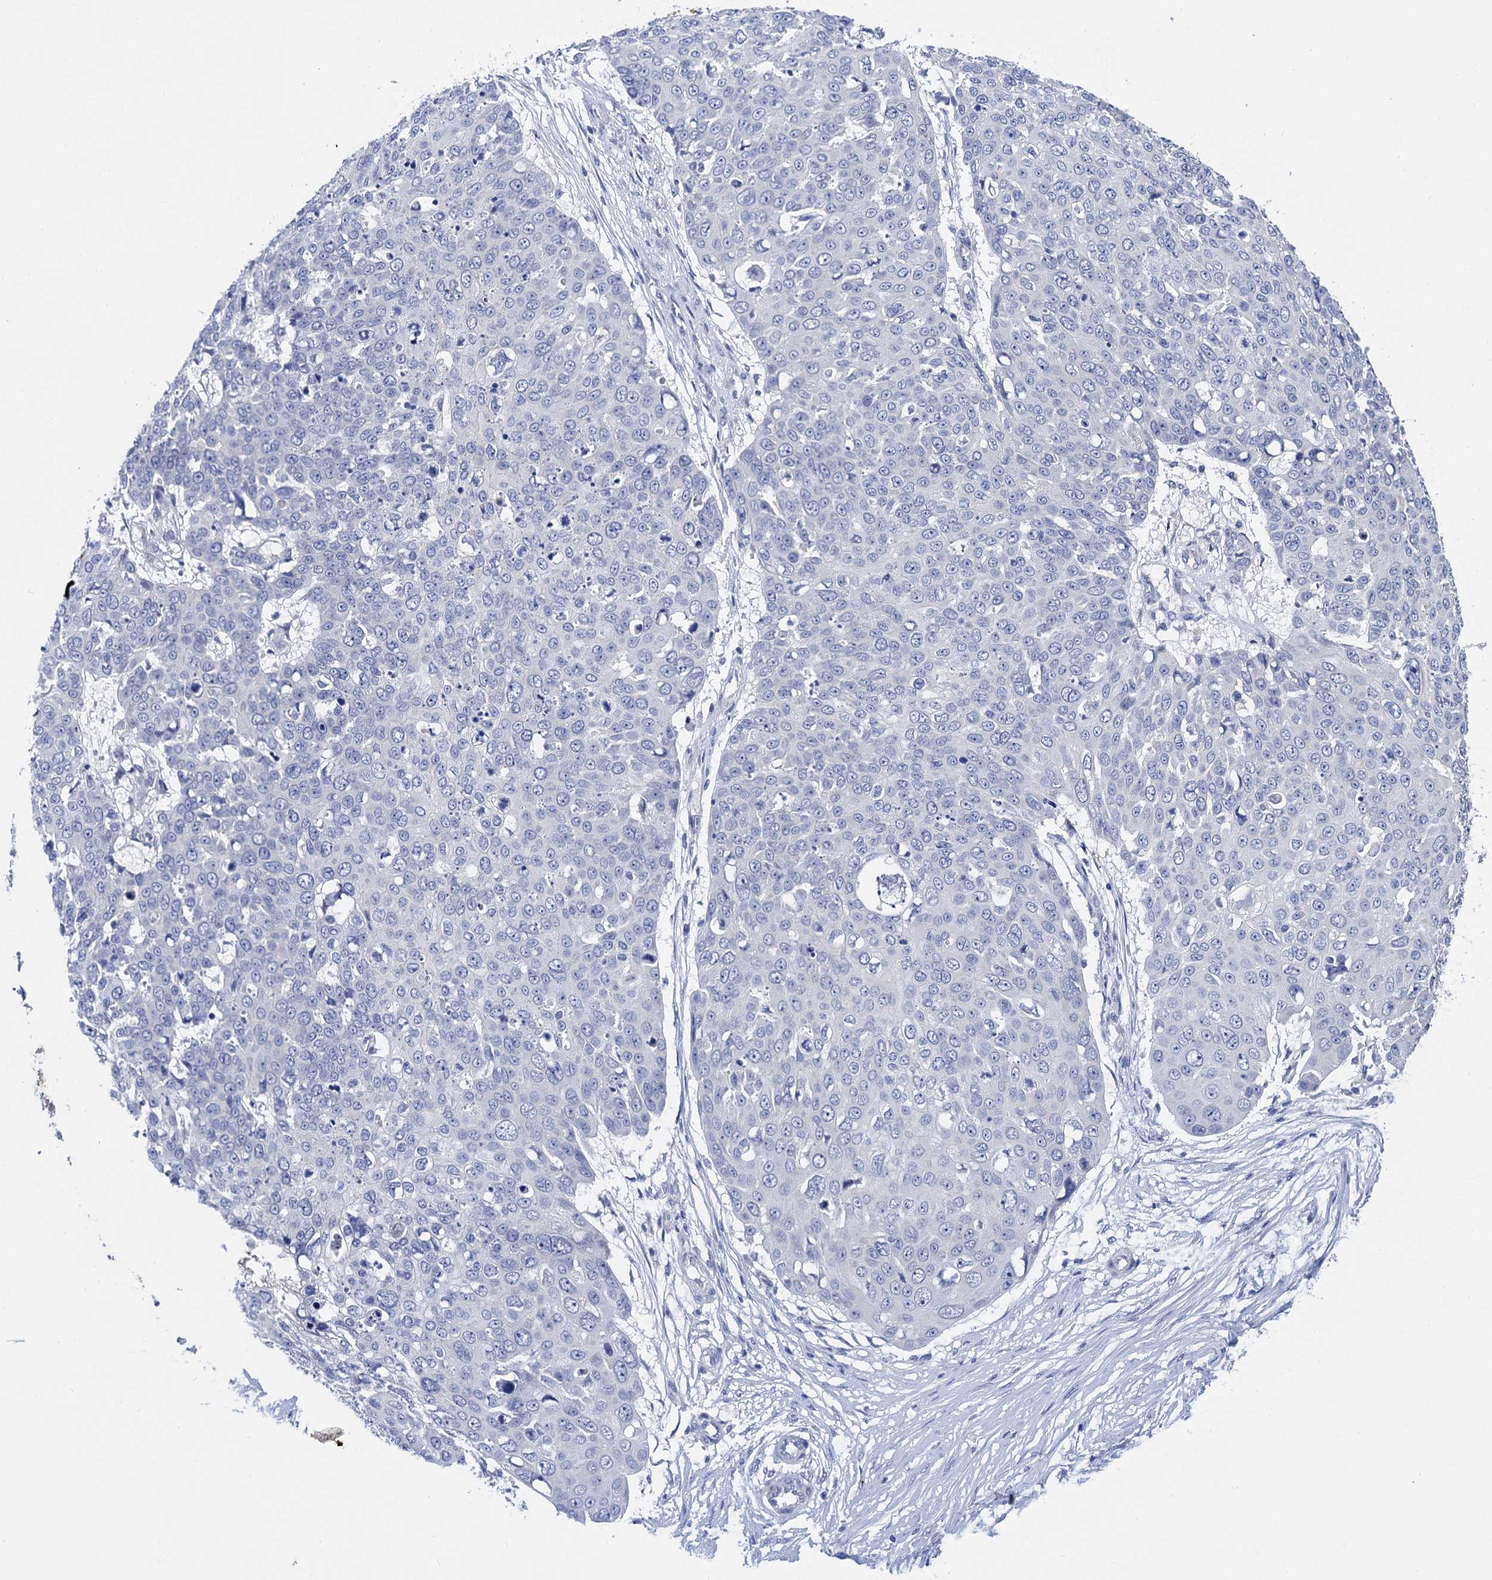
{"staining": {"intensity": "negative", "quantity": "none", "location": "none"}, "tissue": "skin cancer", "cell_type": "Tumor cells", "image_type": "cancer", "snomed": [{"axis": "morphology", "description": "Squamous cell carcinoma, NOS"}, {"axis": "topography", "description": "Skin"}], "caption": "This is an immunohistochemistry (IHC) histopathology image of squamous cell carcinoma (skin). There is no expression in tumor cells.", "gene": "TMEM39B", "patient": {"sex": "male", "age": 71}}